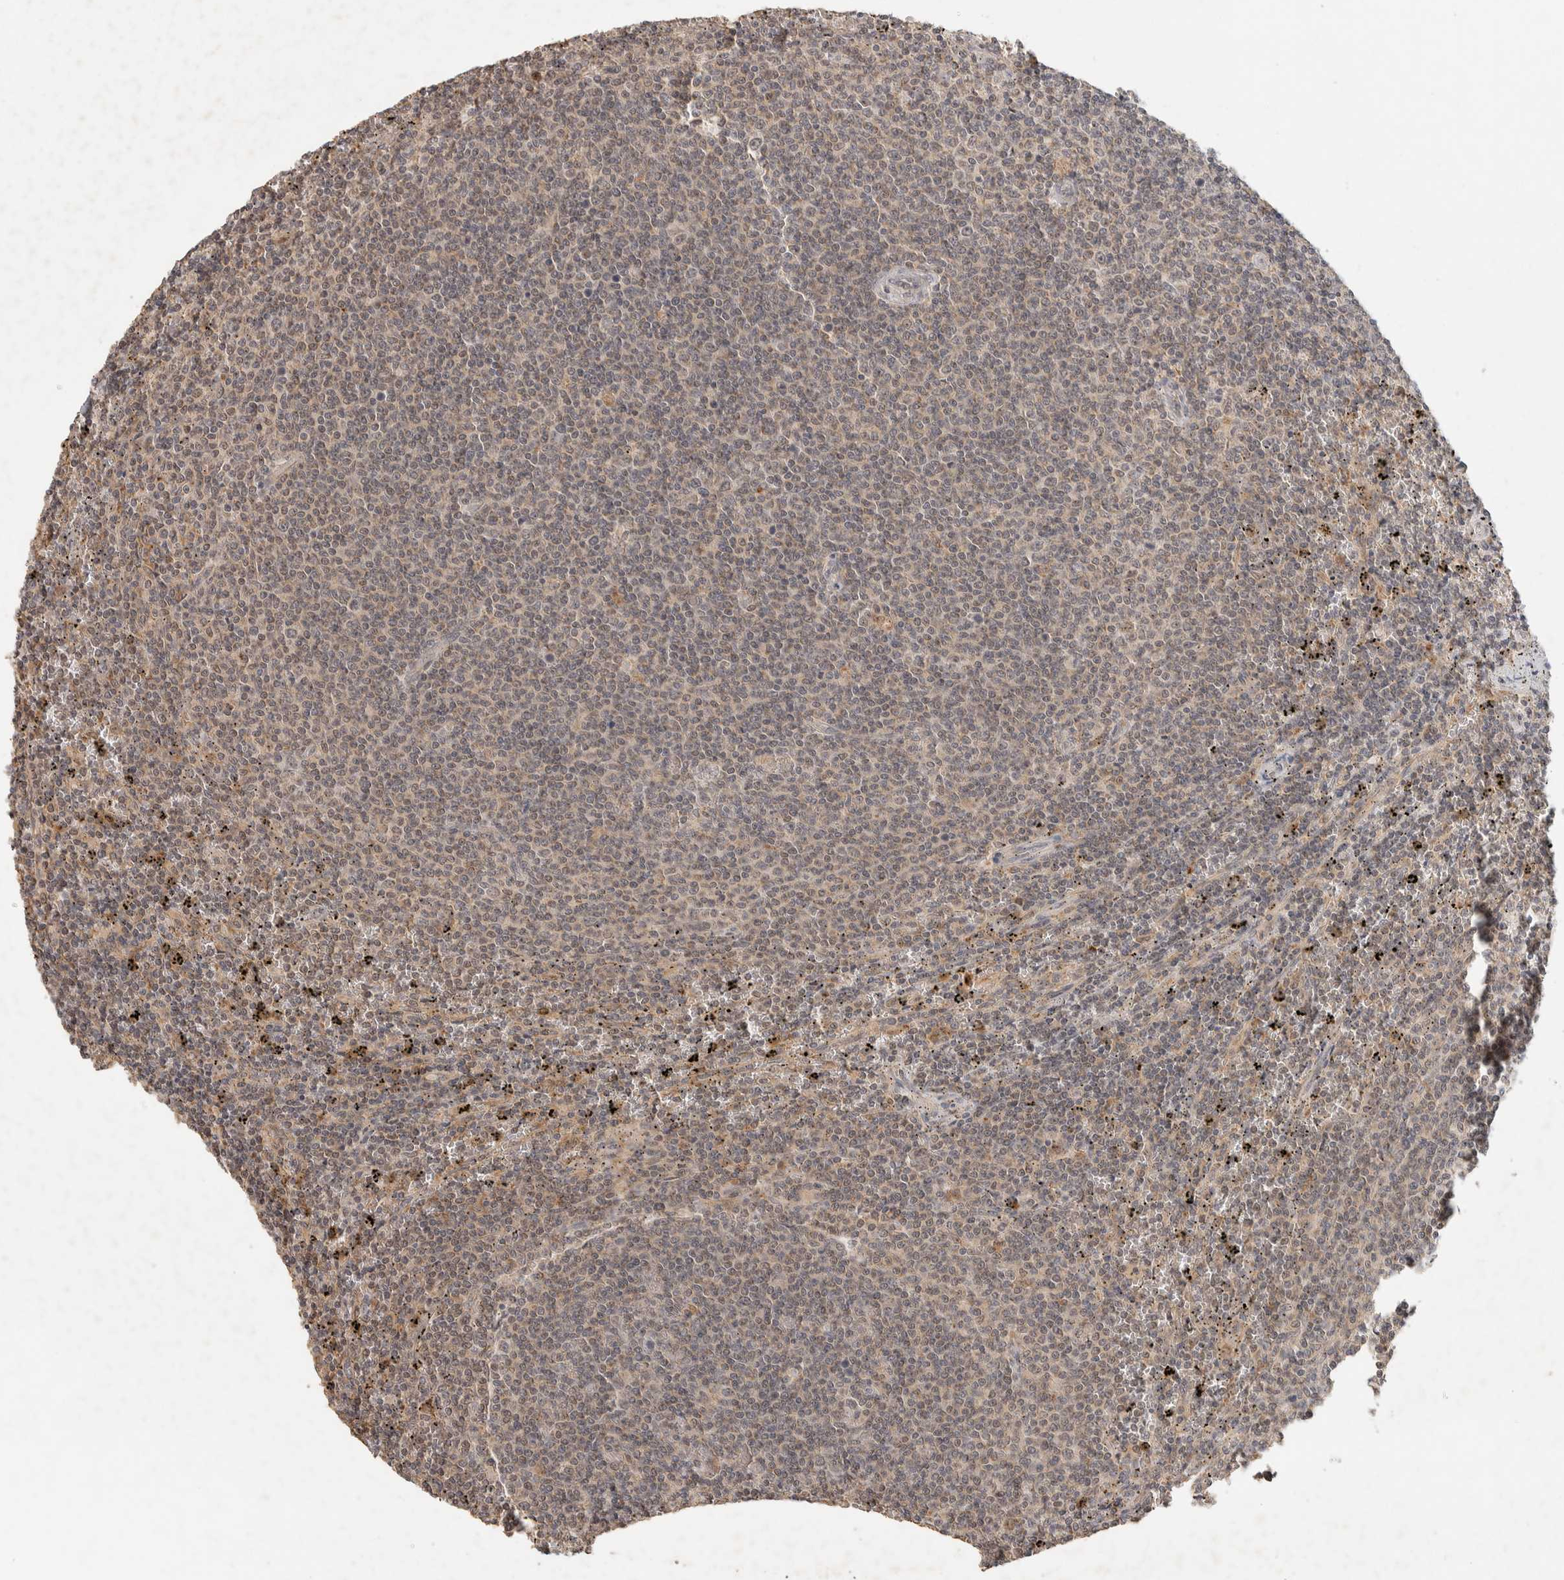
{"staining": {"intensity": "weak", "quantity": "25%-75%", "location": "cytoplasmic/membranous"}, "tissue": "lymphoma", "cell_type": "Tumor cells", "image_type": "cancer", "snomed": [{"axis": "morphology", "description": "Malignant lymphoma, non-Hodgkin's type, Low grade"}, {"axis": "topography", "description": "Spleen"}], "caption": "IHC of human low-grade malignant lymphoma, non-Hodgkin's type displays low levels of weak cytoplasmic/membranous staining in approximately 25%-75% of tumor cells. (IHC, brightfield microscopy, high magnification).", "gene": "ITPA", "patient": {"sex": "female", "age": 50}}